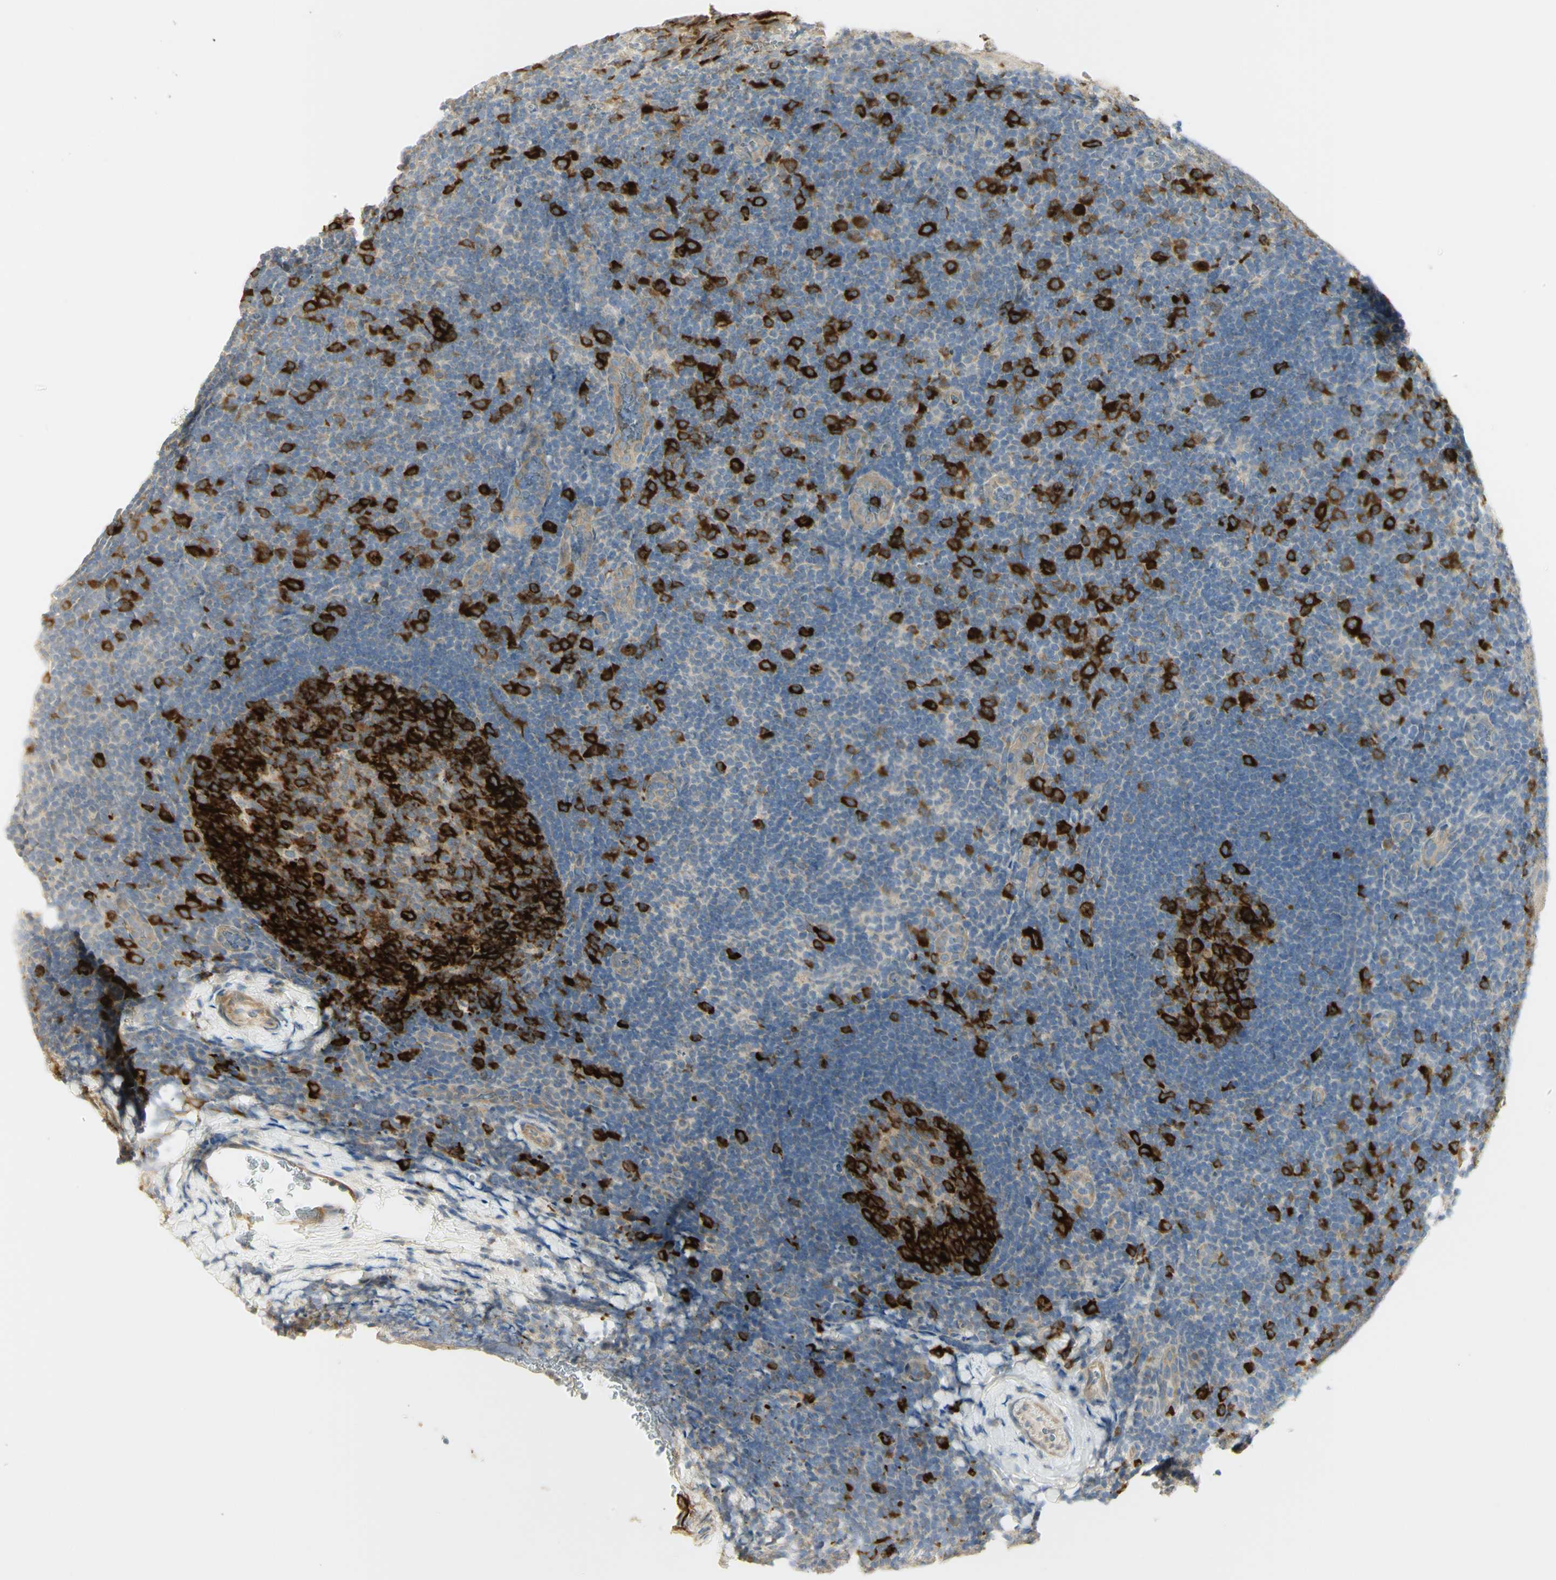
{"staining": {"intensity": "strong", "quantity": "25%-75%", "location": "cytoplasmic/membranous"}, "tissue": "tonsil", "cell_type": "Germinal center cells", "image_type": "normal", "snomed": [{"axis": "morphology", "description": "Normal tissue, NOS"}, {"axis": "topography", "description": "Tonsil"}], "caption": "DAB immunohistochemical staining of normal tonsil reveals strong cytoplasmic/membranous protein staining in about 25%-75% of germinal center cells.", "gene": "KIF11", "patient": {"sex": "male", "age": 37}}